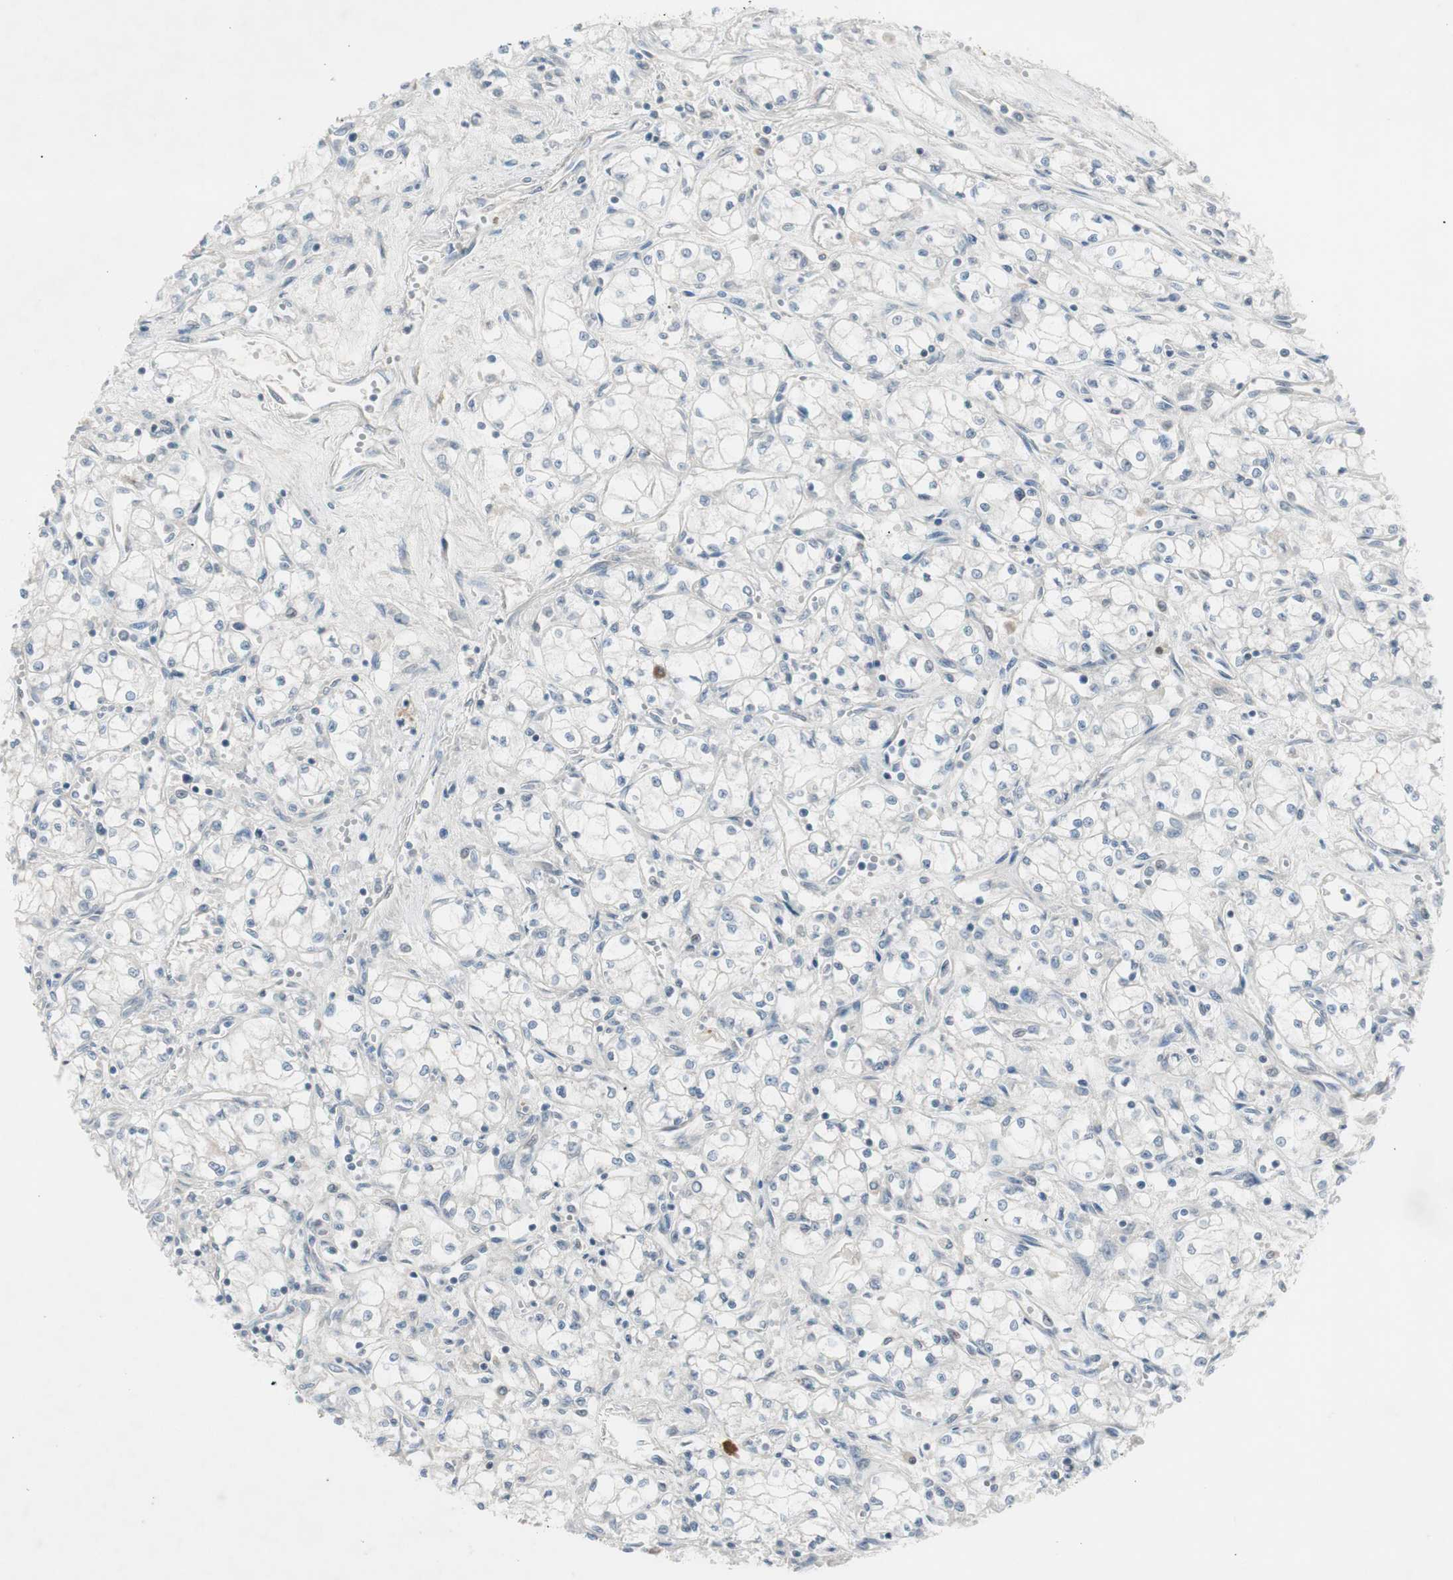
{"staining": {"intensity": "negative", "quantity": "none", "location": "none"}, "tissue": "renal cancer", "cell_type": "Tumor cells", "image_type": "cancer", "snomed": [{"axis": "morphology", "description": "Normal tissue, NOS"}, {"axis": "morphology", "description": "Adenocarcinoma, NOS"}, {"axis": "topography", "description": "Kidney"}], "caption": "The image exhibits no significant expression in tumor cells of renal cancer. Nuclei are stained in blue.", "gene": "MAPRE3", "patient": {"sex": "male", "age": 59}}